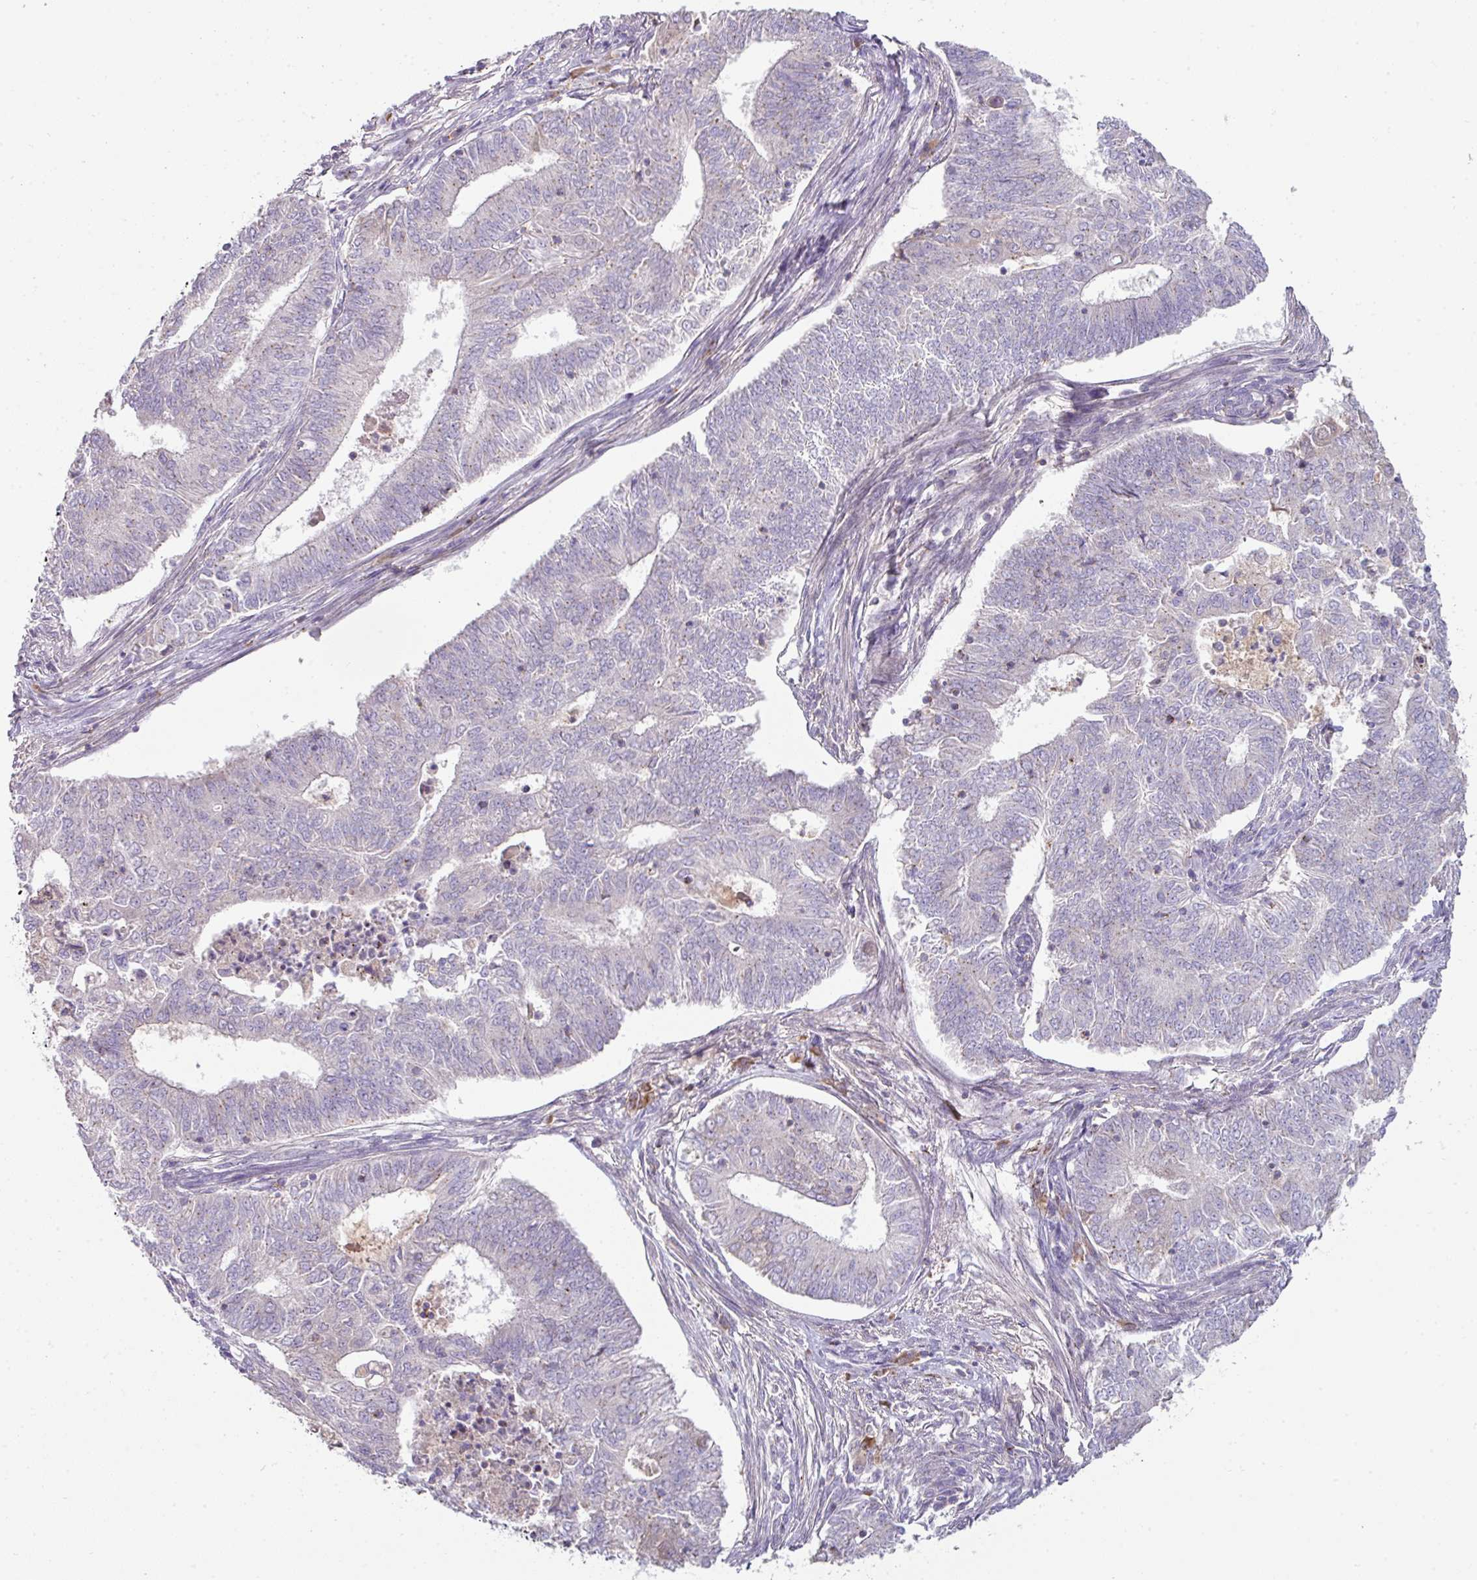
{"staining": {"intensity": "negative", "quantity": "none", "location": "none"}, "tissue": "endometrial cancer", "cell_type": "Tumor cells", "image_type": "cancer", "snomed": [{"axis": "morphology", "description": "Adenocarcinoma, NOS"}, {"axis": "topography", "description": "Endometrium"}], "caption": "DAB immunohistochemical staining of human endometrial cancer exhibits no significant staining in tumor cells.", "gene": "SLAMF6", "patient": {"sex": "female", "age": 62}}